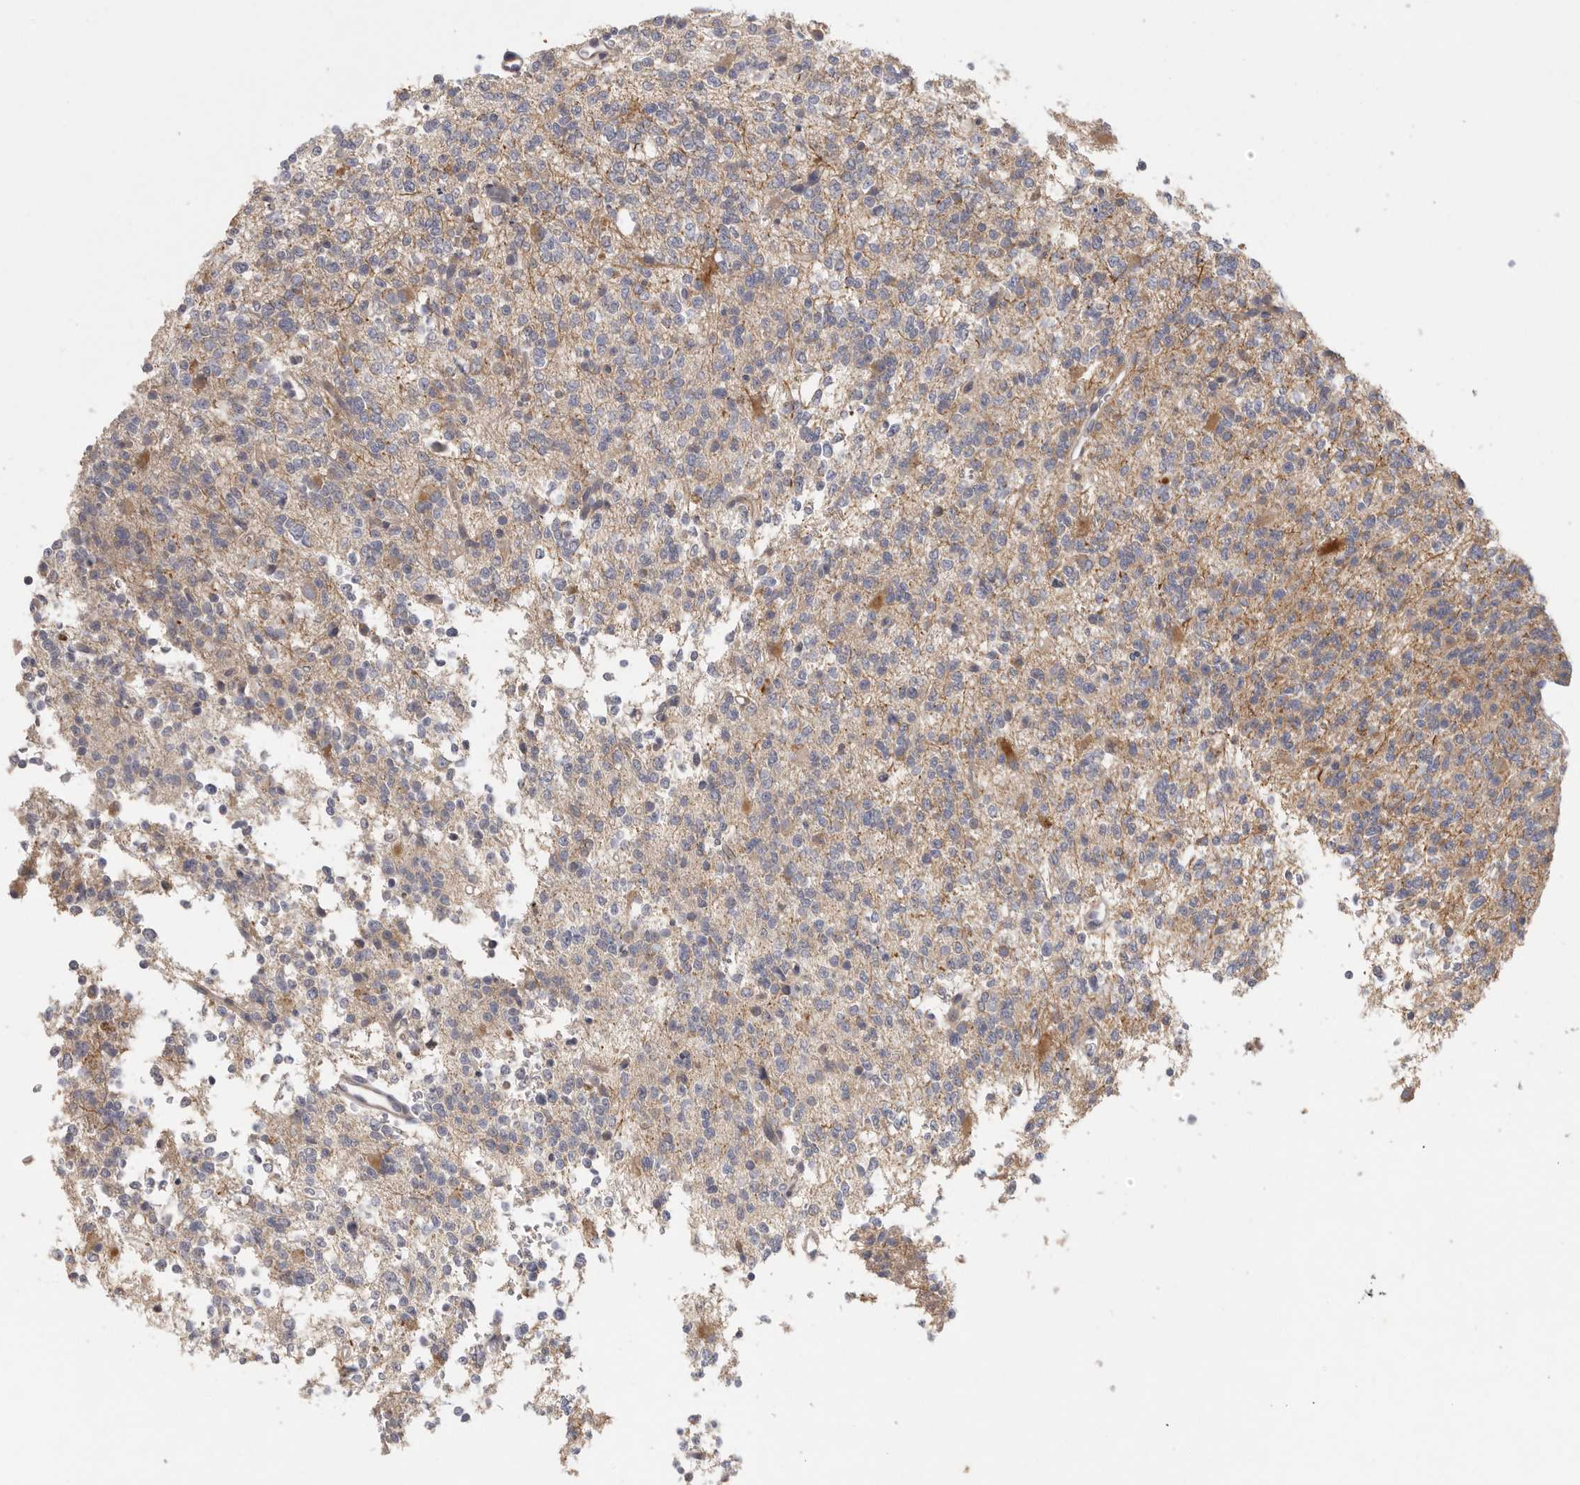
{"staining": {"intensity": "weak", "quantity": "<25%", "location": "cytoplasmic/membranous"}, "tissue": "glioma", "cell_type": "Tumor cells", "image_type": "cancer", "snomed": [{"axis": "morphology", "description": "Glioma, malignant, High grade"}, {"axis": "topography", "description": "Brain"}], "caption": "DAB immunohistochemical staining of malignant glioma (high-grade) shows no significant positivity in tumor cells.", "gene": "CFAP298", "patient": {"sex": "female", "age": 62}}